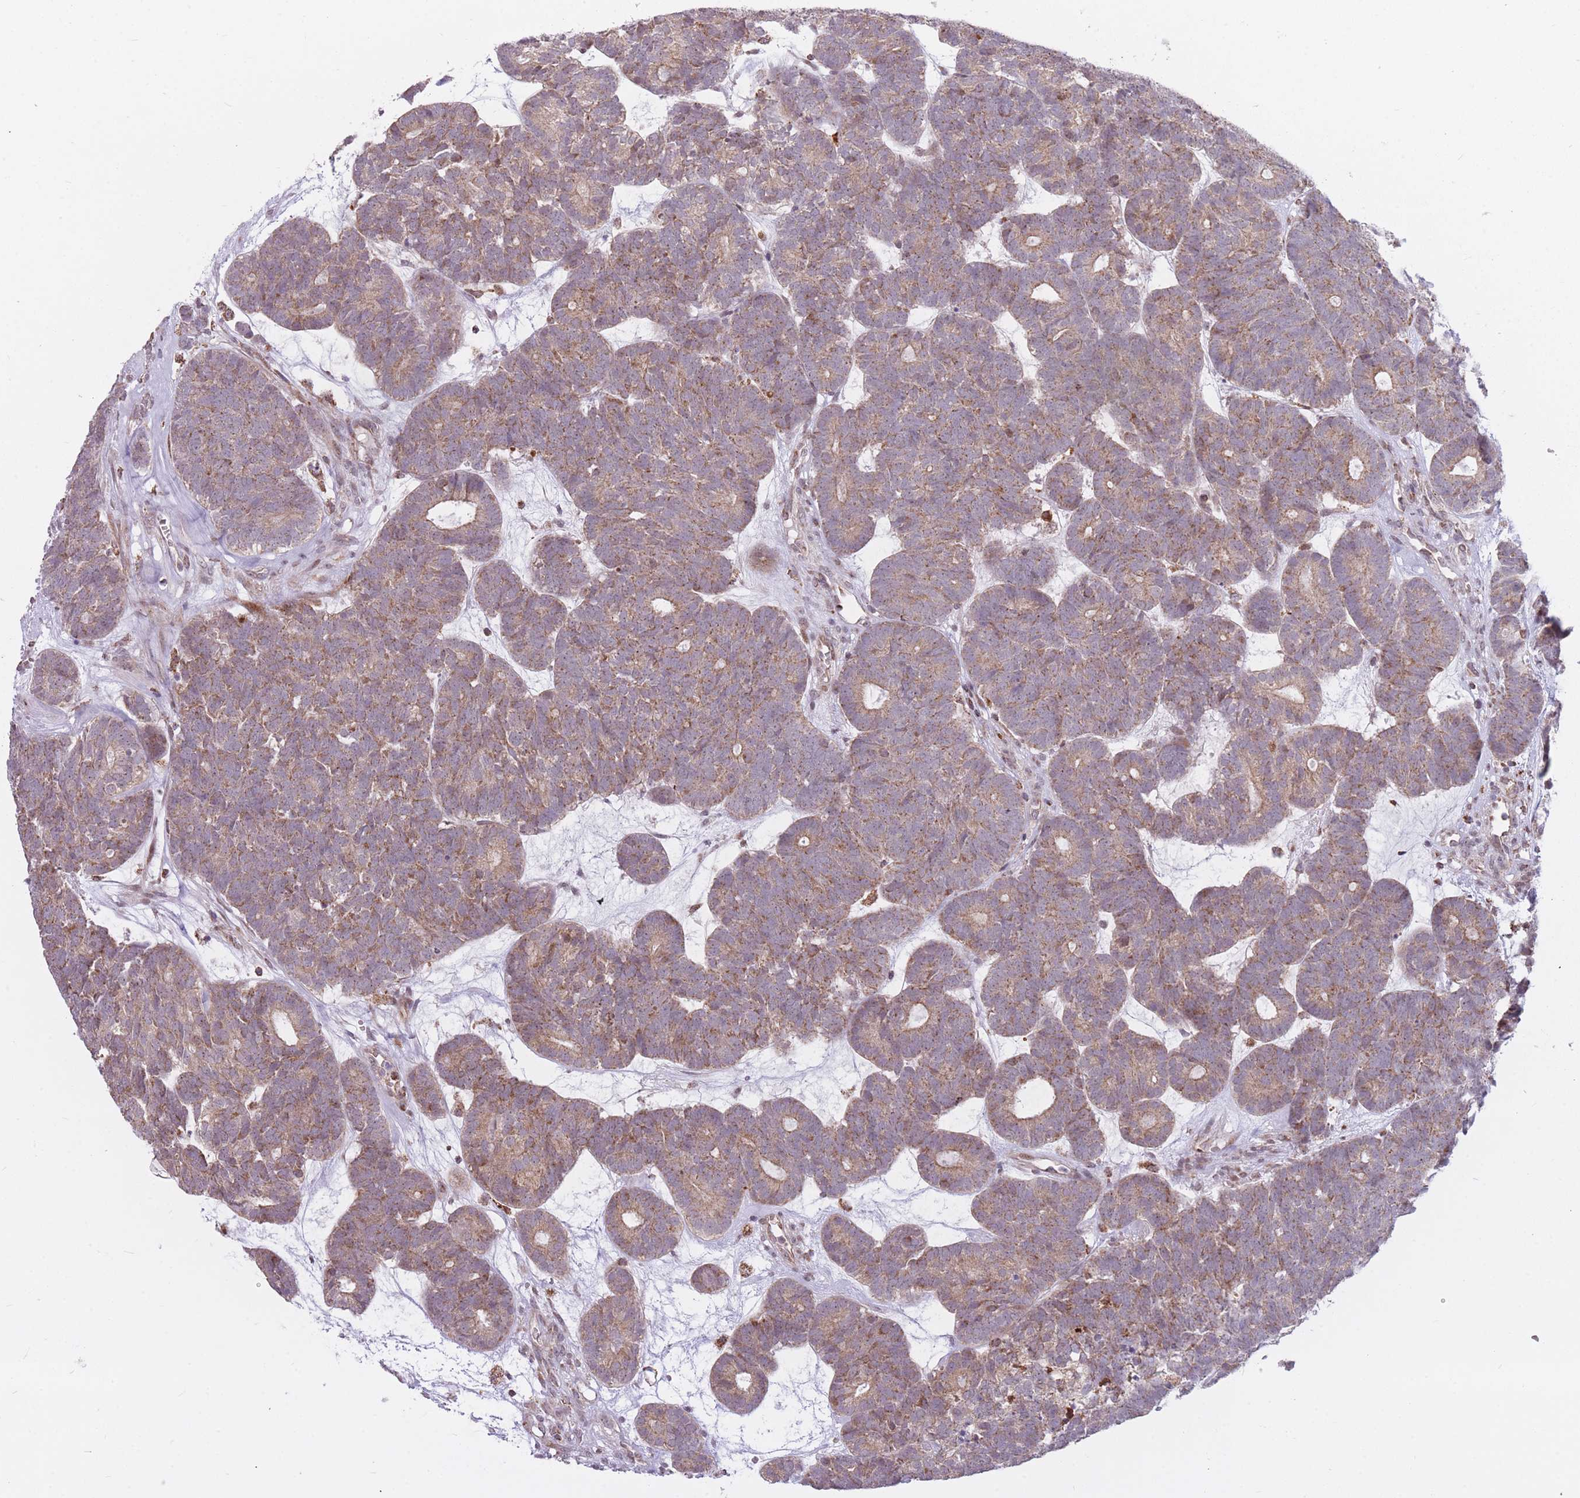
{"staining": {"intensity": "moderate", "quantity": ">75%", "location": "cytoplasmic/membranous"}, "tissue": "head and neck cancer", "cell_type": "Tumor cells", "image_type": "cancer", "snomed": [{"axis": "morphology", "description": "Adenocarcinoma, NOS"}, {"axis": "topography", "description": "Head-Neck"}], "caption": "The photomicrograph reveals staining of head and neck cancer, revealing moderate cytoplasmic/membranous protein staining (brown color) within tumor cells. The staining is performed using DAB (3,3'-diaminobenzidine) brown chromogen to label protein expression. The nuclei are counter-stained blue using hematoxylin.", "gene": "DPYSL4", "patient": {"sex": "female", "age": 81}}